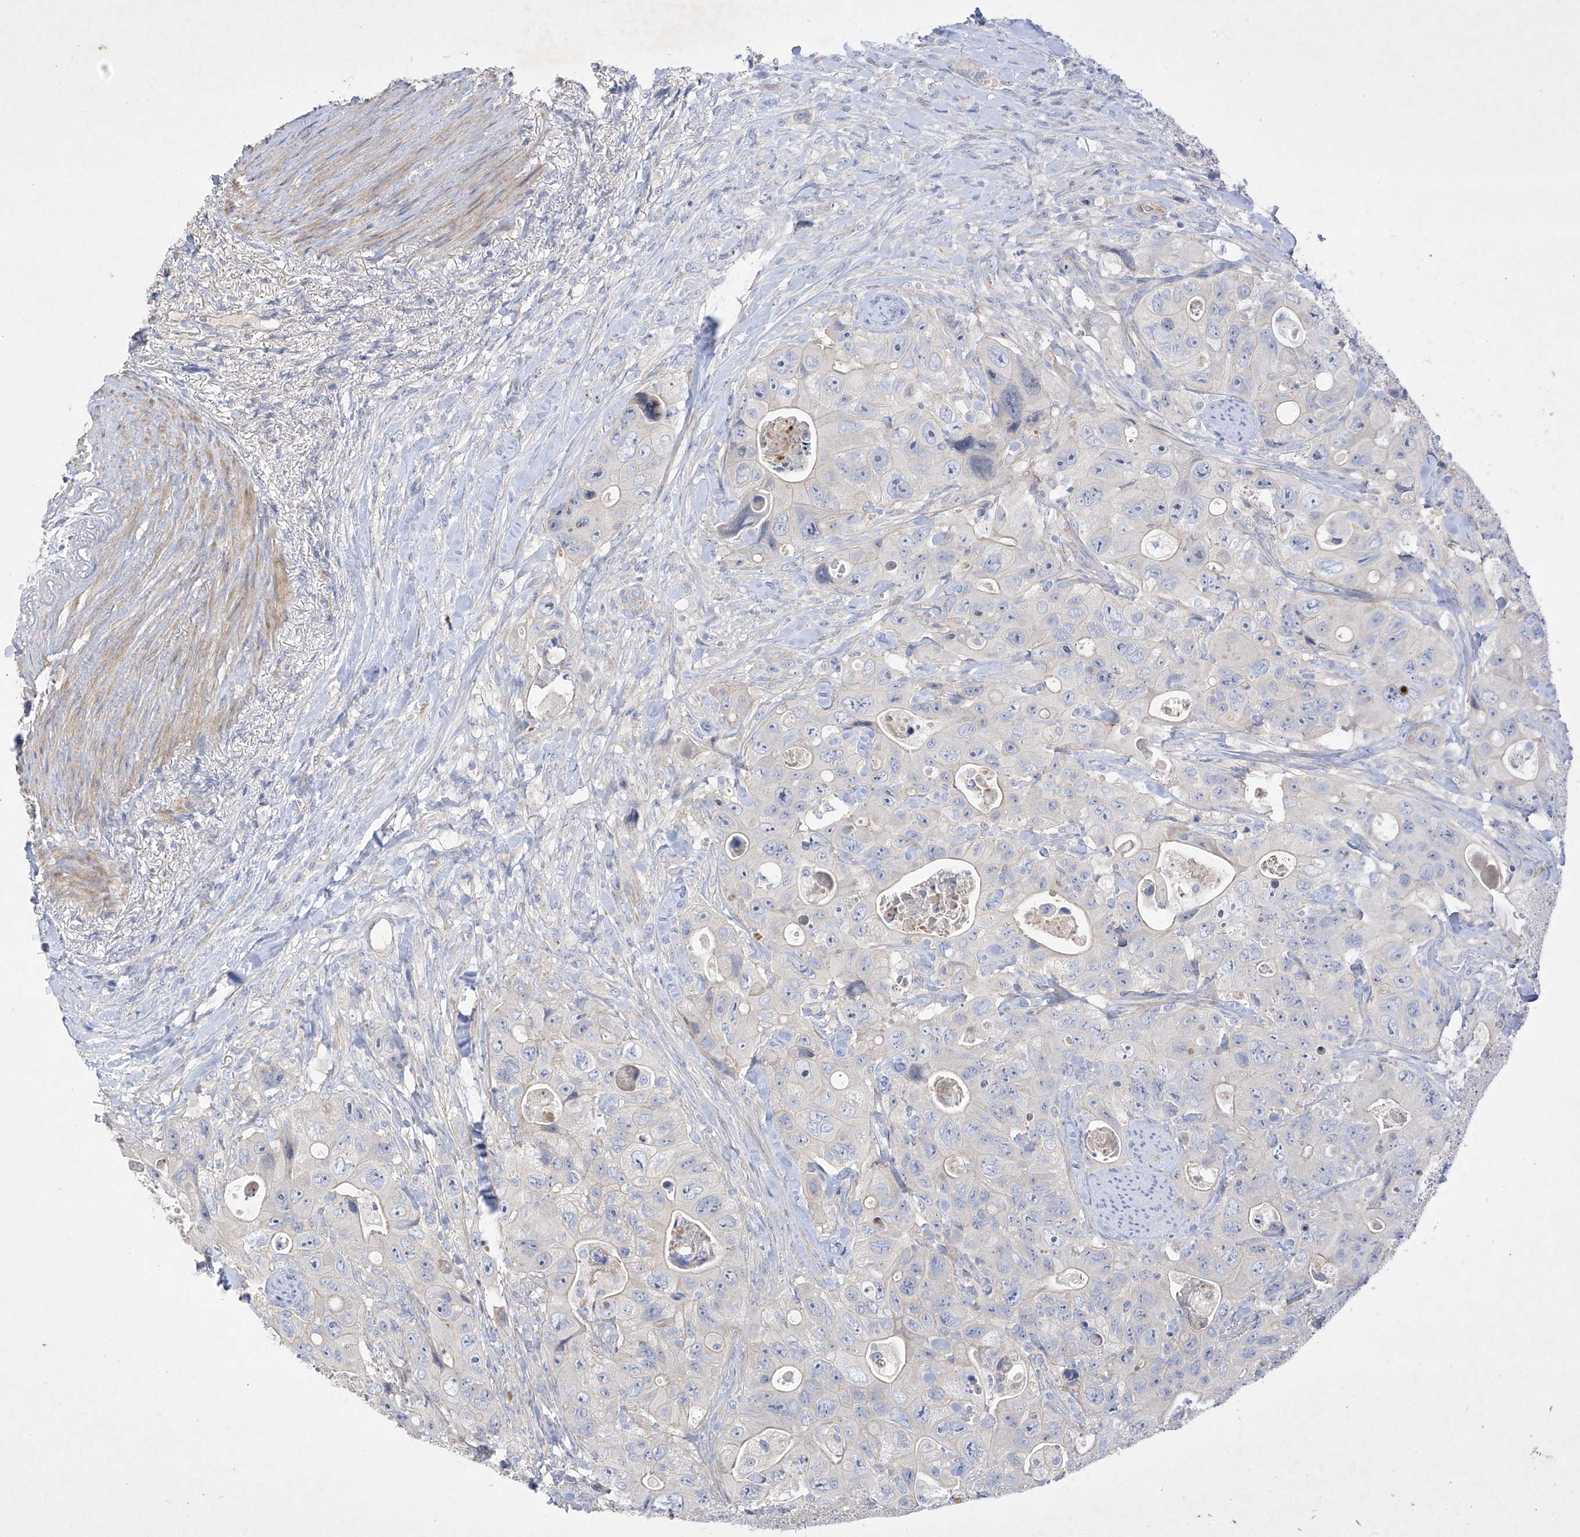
{"staining": {"intensity": "negative", "quantity": "none", "location": "none"}, "tissue": "colorectal cancer", "cell_type": "Tumor cells", "image_type": "cancer", "snomed": [{"axis": "morphology", "description": "Adenocarcinoma, NOS"}, {"axis": "topography", "description": "Colon"}], "caption": "This is an immunohistochemistry (IHC) image of human colorectal cancer. There is no positivity in tumor cells.", "gene": "PRSS12", "patient": {"sex": "female", "age": 46}}